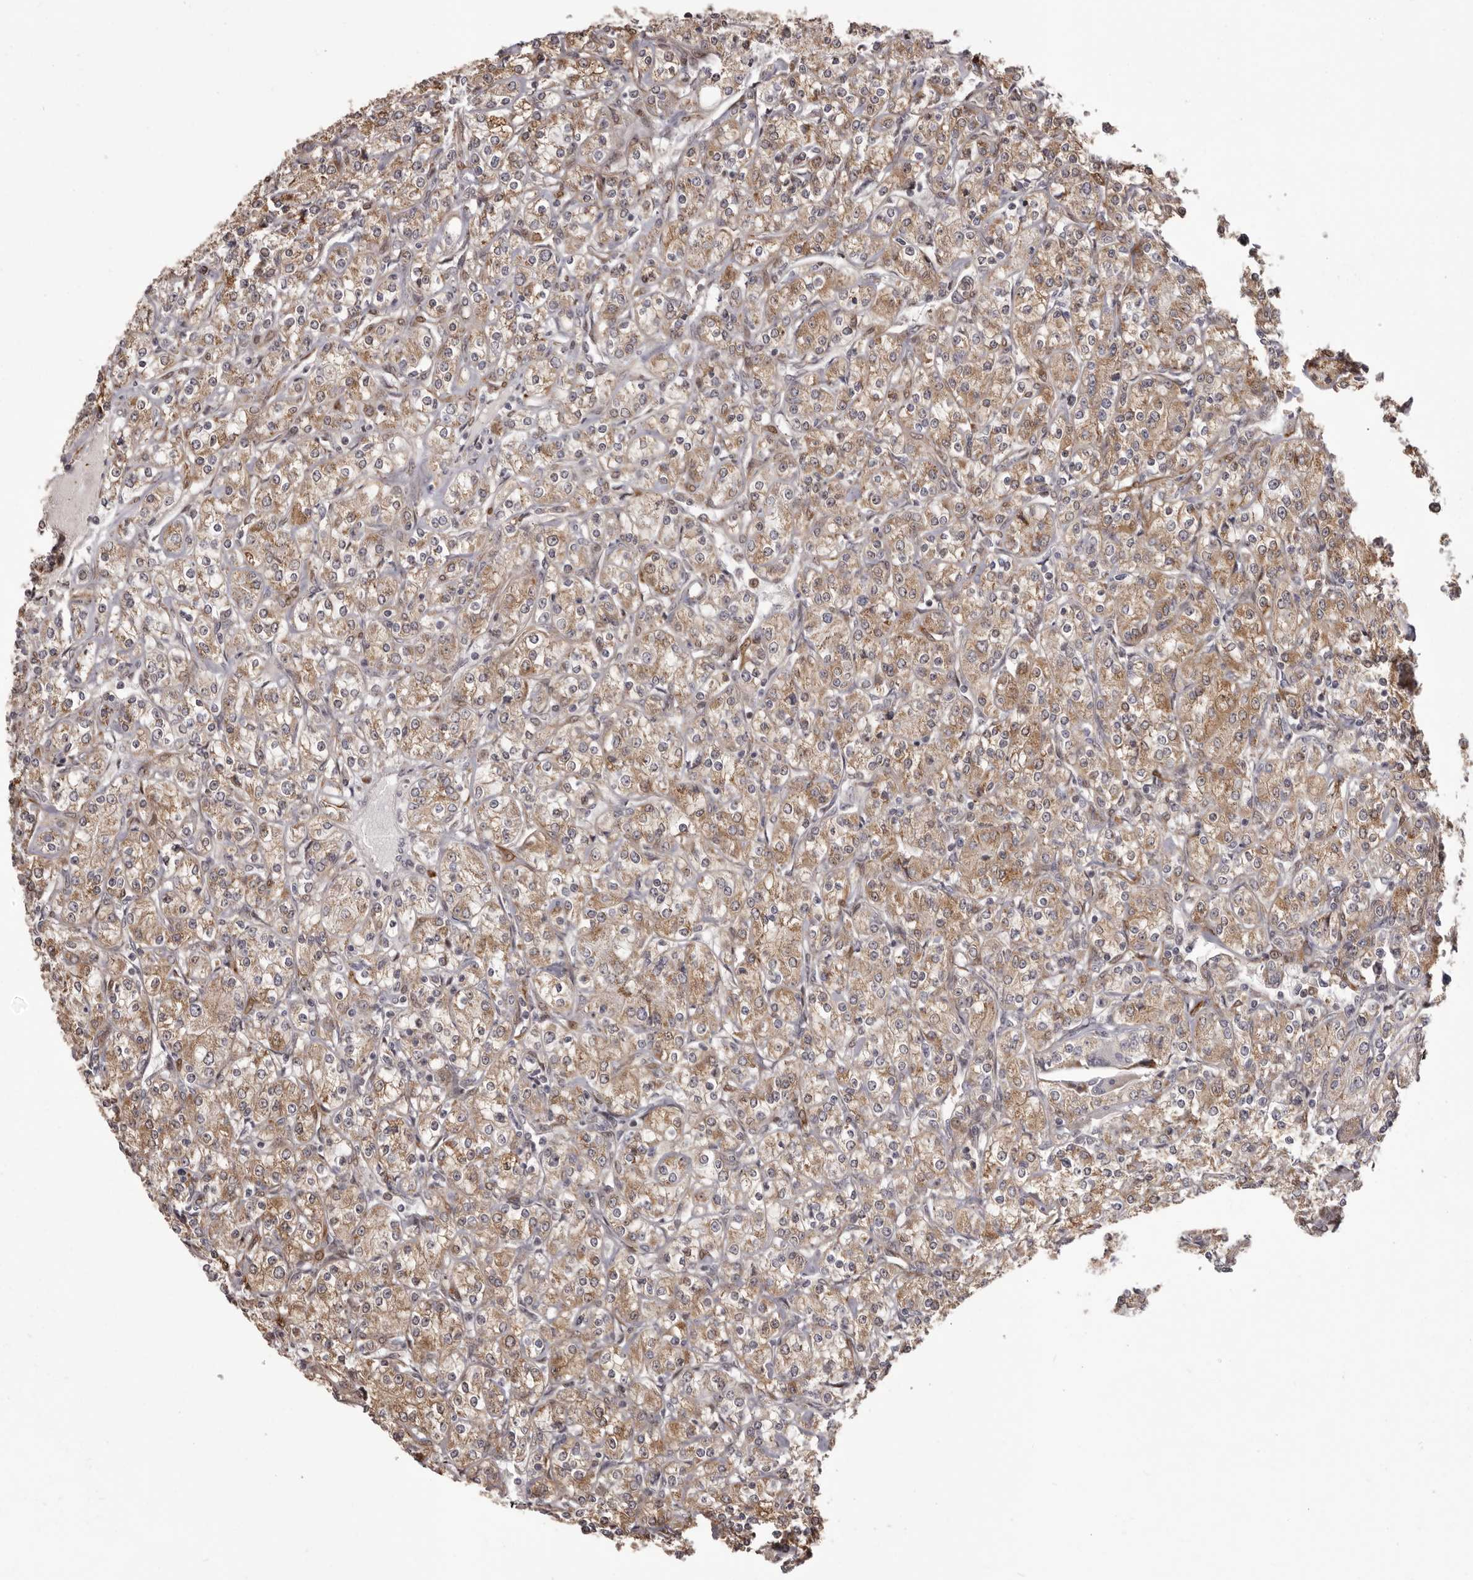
{"staining": {"intensity": "moderate", "quantity": ">75%", "location": "cytoplasmic/membranous"}, "tissue": "renal cancer", "cell_type": "Tumor cells", "image_type": "cancer", "snomed": [{"axis": "morphology", "description": "Adenocarcinoma, NOS"}, {"axis": "topography", "description": "Kidney"}], "caption": "Renal adenocarcinoma stained with a protein marker exhibits moderate staining in tumor cells.", "gene": "GFOD1", "patient": {"sex": "male", "age": 77}}